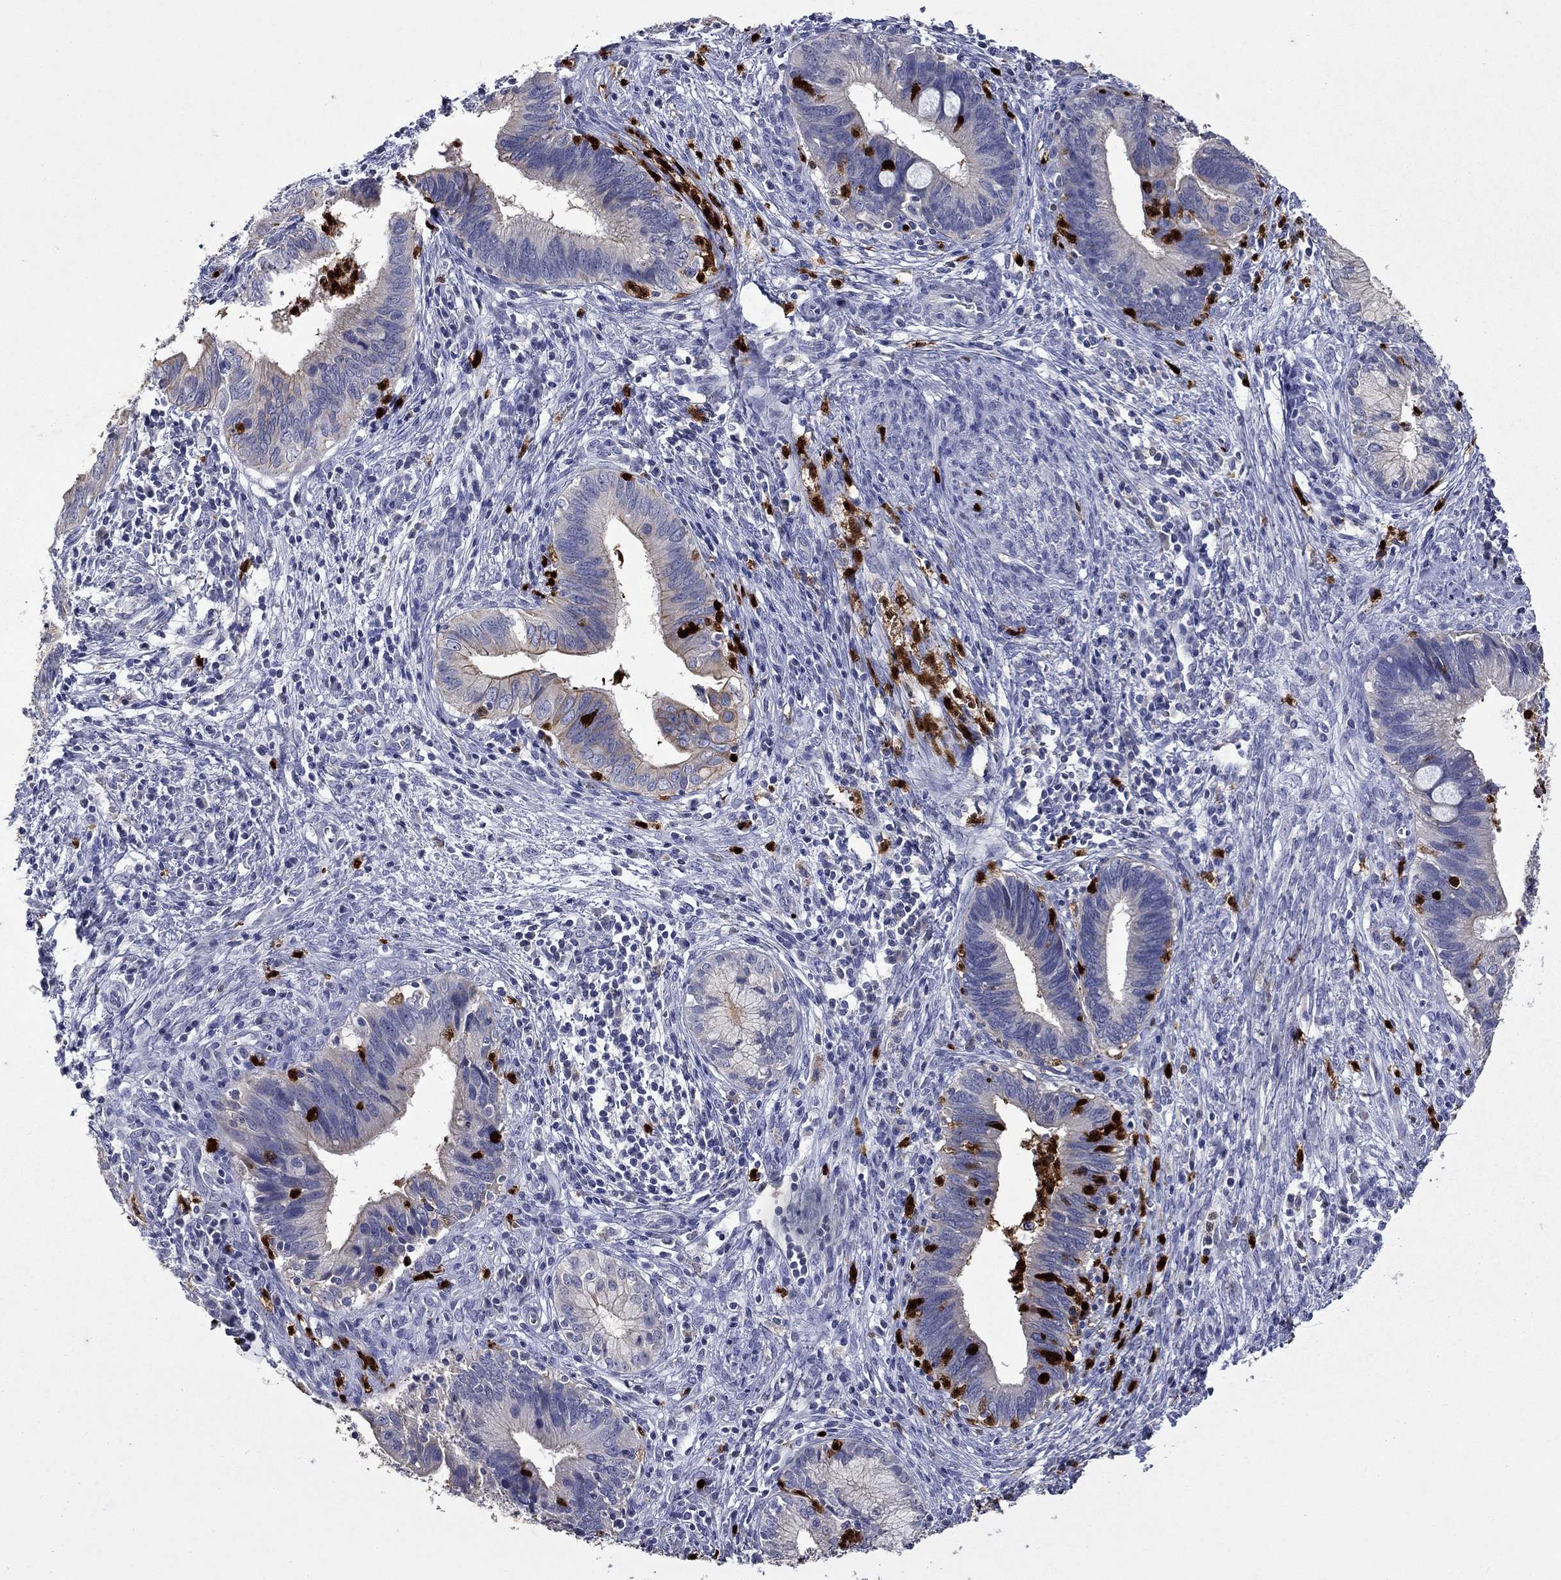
{"staining": {"intensity": "moderate", "quantity": "<25%", "location": "cytoplasmic/membranous"}, "tissue": "cervical cancer", "cell_type": "Tumor cells", "image_type": "cancer", "snomed": [{"axis": "morphology", "description": "Adenocarcinoma, NOS"}, {"axis": "topography", "description": "Cervix"}], "caption": "DAB (3,3'-diaminobenzidine) immunohistochemical staining of adenocarcinoma (cervical) reveals moderate cytoplasmic/membranous protein expression in approximately <25% of tumor cells. (brown staining indicates protein expression, while blue staining denotes nuclei).", "gene": "IRF5", "patient": {"sex": "female", "age": 42}}